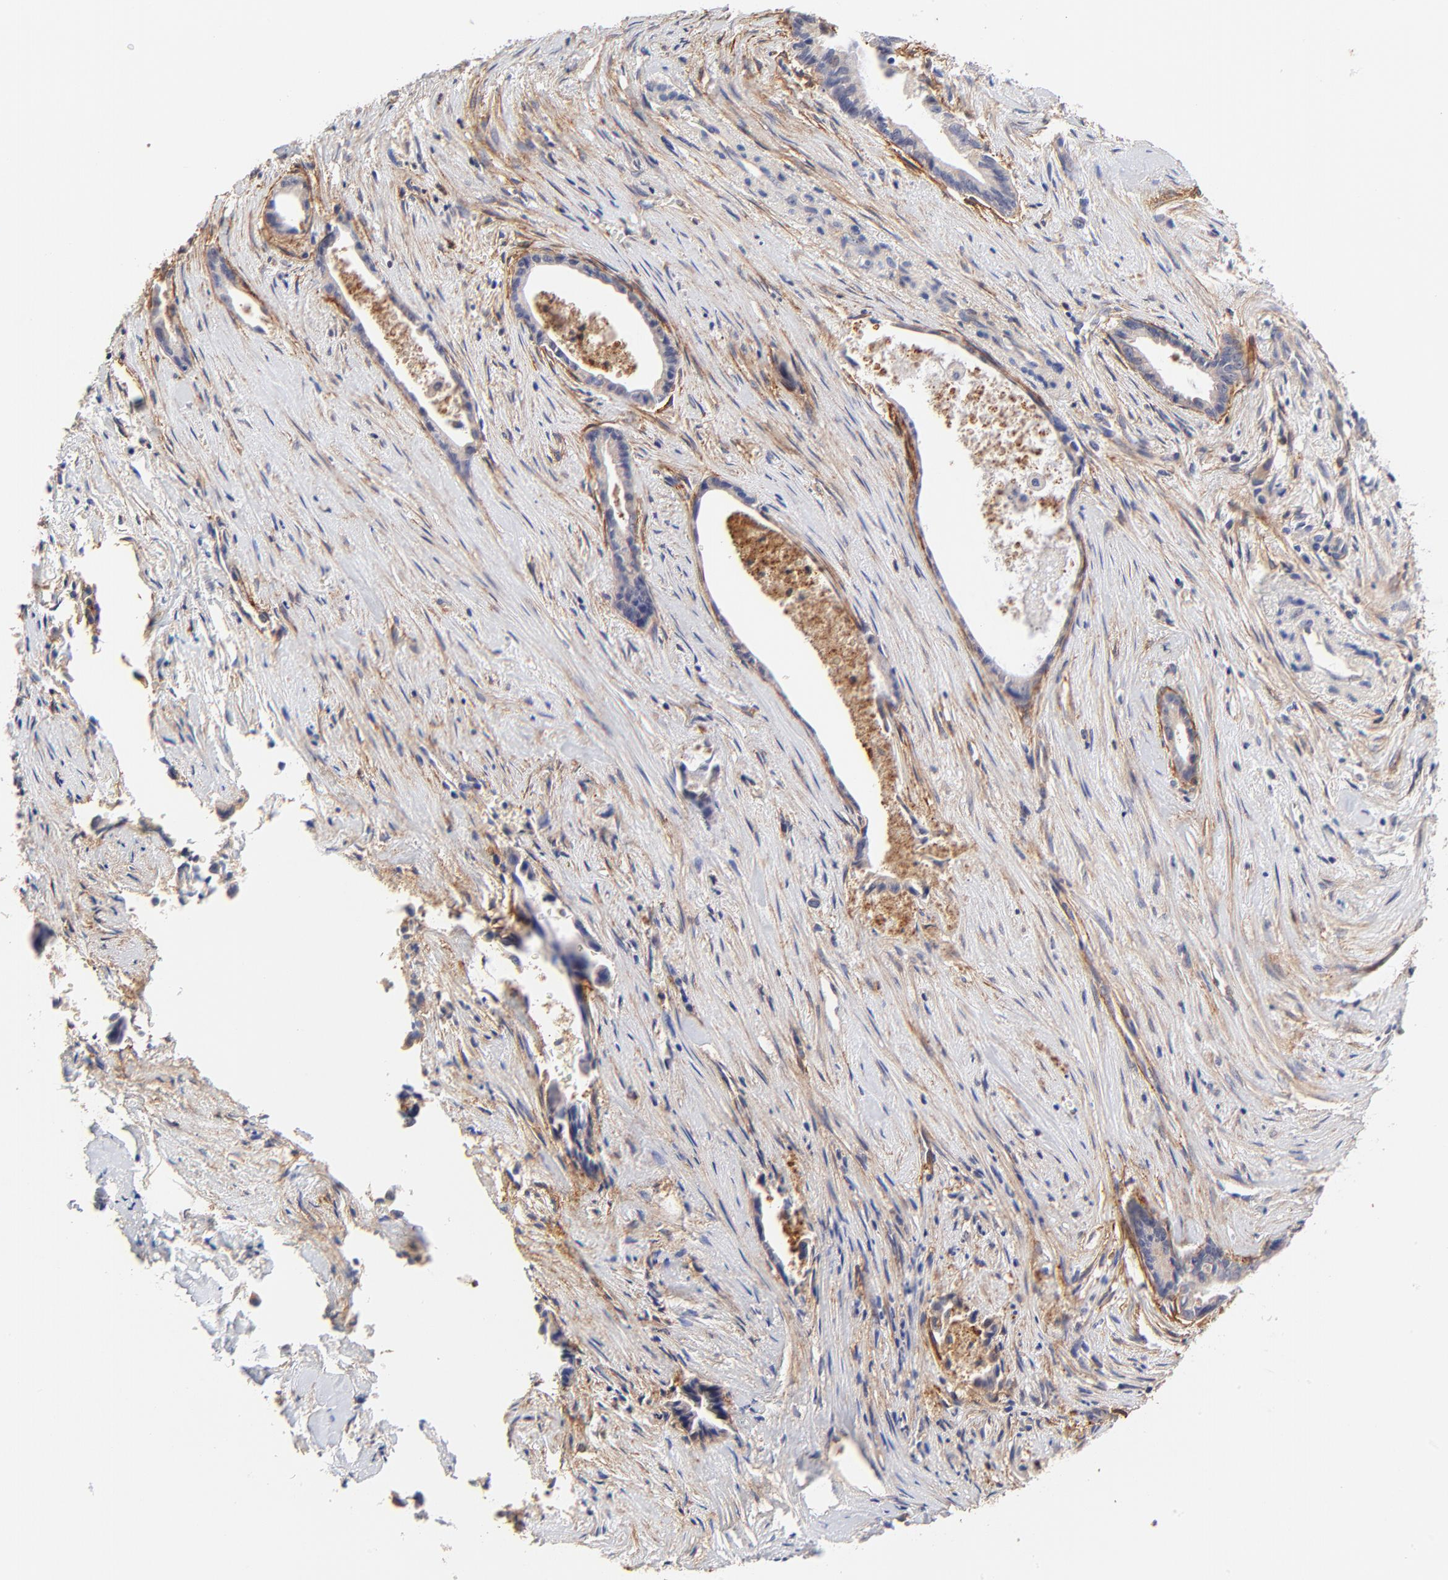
{"staining": {"intensity": "negative", "quantity": "none", "location": "none"}, "tissue": "liver cancer", "cell_type": "Tumor cells", "image_type": "cancer", "snomed": [{"axis": "morphology", "description": "Cholangiocarcinoma"}, {"axis": "topography", "description": "Liver"}], "caption": "The image exhibits no staining of tumor cells in liver cancer. (Stains: DAB (3,3'-diaminobenzidine) IHC with hematoxylin counter stain, Microscopy: brightfield microscopy at high magnification).", "gene": "PTK7", "patient": {"sex": "female", "age": 55}}